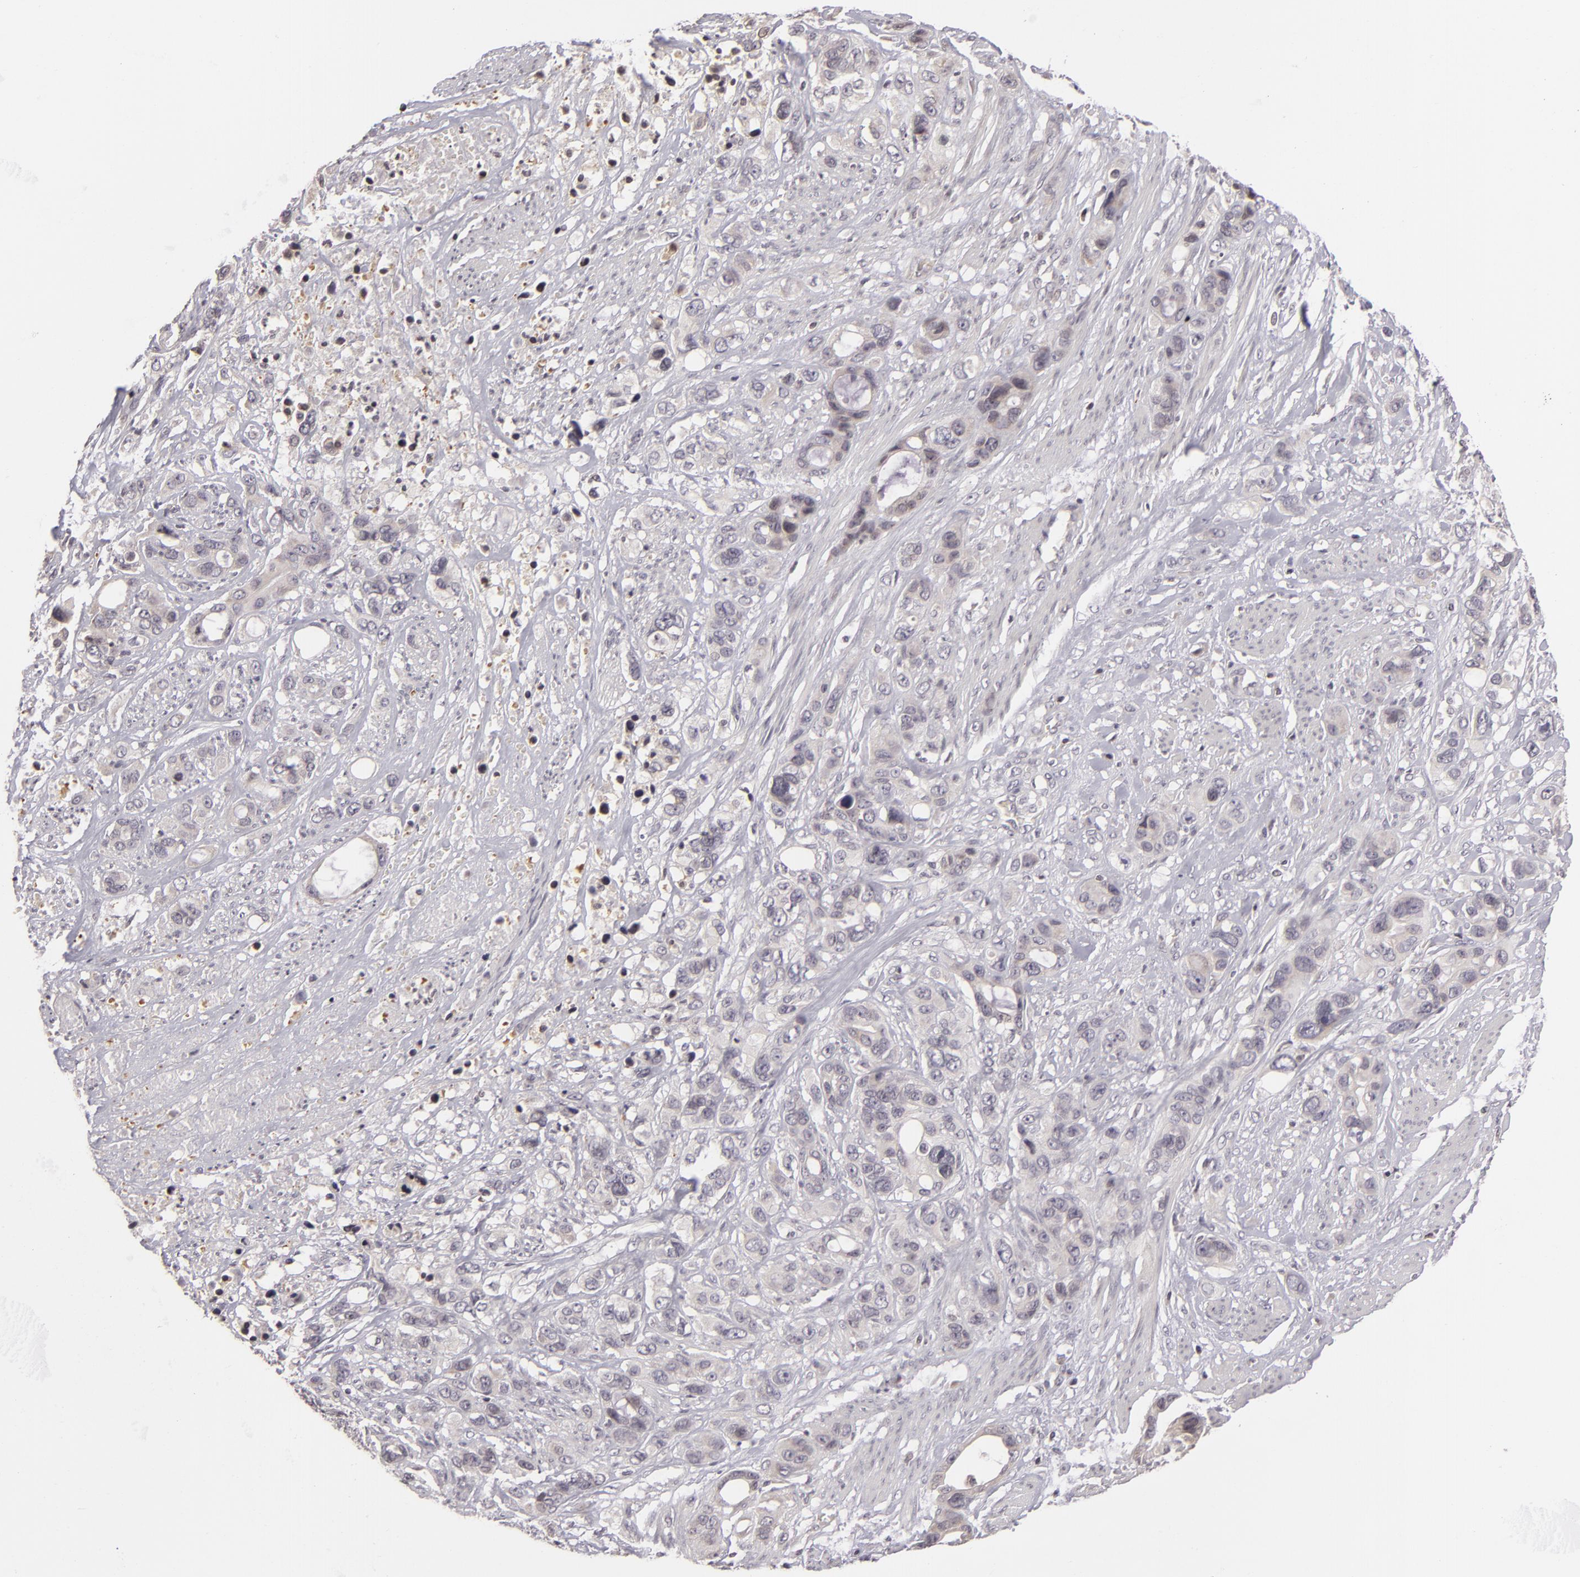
{"staining": {"intensity": "negative", "quantity": "none", "location": "none"}, "tissue": "stomach cancer", "cell_type": "Tumor cells", "image_type": "cancer", "snomed": [{"axis": "morphology", "description": "Adenocarcinoma, NOS"}, {"axis": "topography", "description": "Stomach, upper"}], "caption": "Adenocarcinoma (stomach) stained for a protein using immunohistochemistry (IHC) reveals no staining tumor cells.", "gene": "AKAP6", "patient": {"sex": "male", "age": 47}}